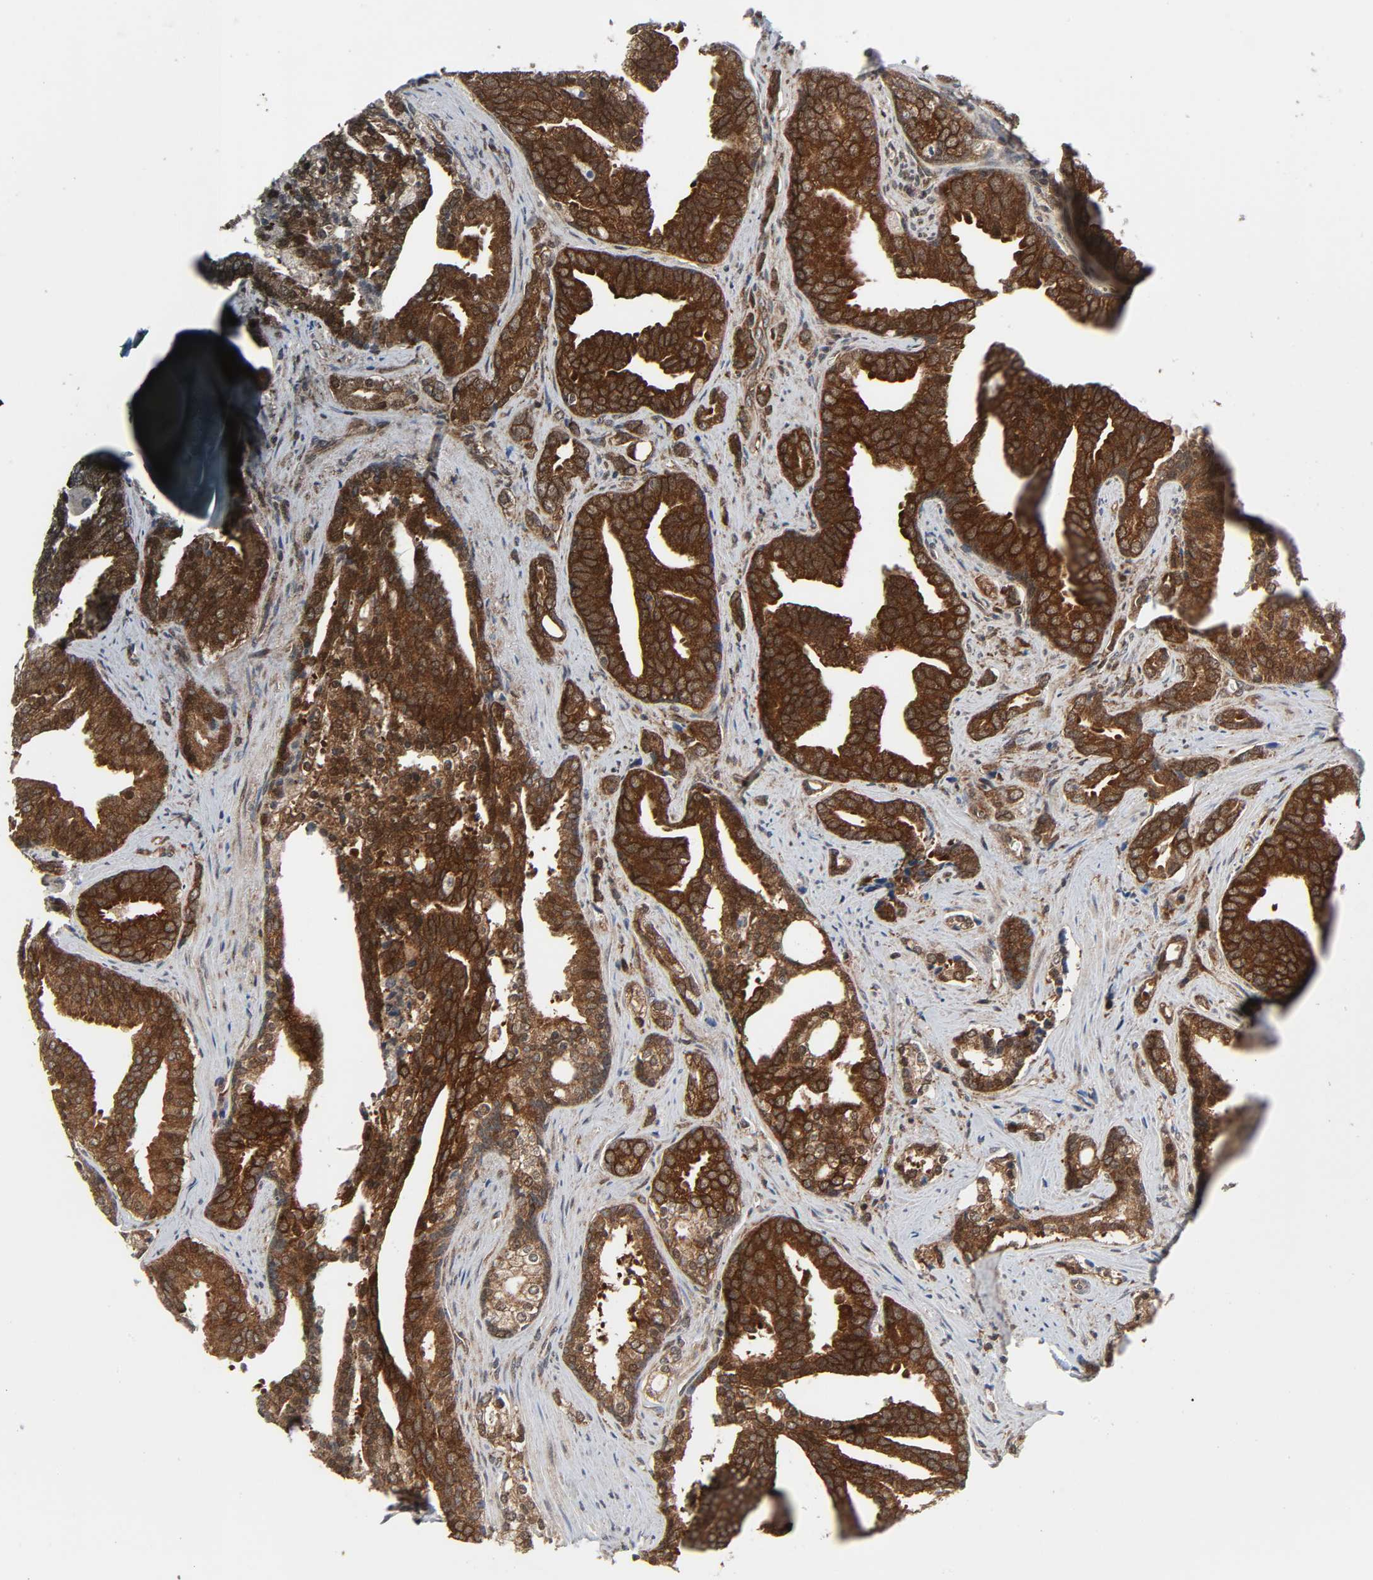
{"staining": {"intensity": "strong", "quantity": ">75%", "location": "cytoplasmic/membranous"}, "tissue": "prostate cancer", "cell_type": "Tumor cells", "image_type": "cancer", "snomed": [{"axis": "morphology", "description": "Adenocarcinoma, High grade"}, {"axis": "topography", "description": "Prostate"}], "caption": "Immunohistochemical staining of human high-grade adenocarcinoma (prostate) displays high levels of strong cytoplasmic/membranous staining in approximately >75% of tumor cells.", "gene": "GSK3A", "patient": {"sex": "male", "age": 67}}